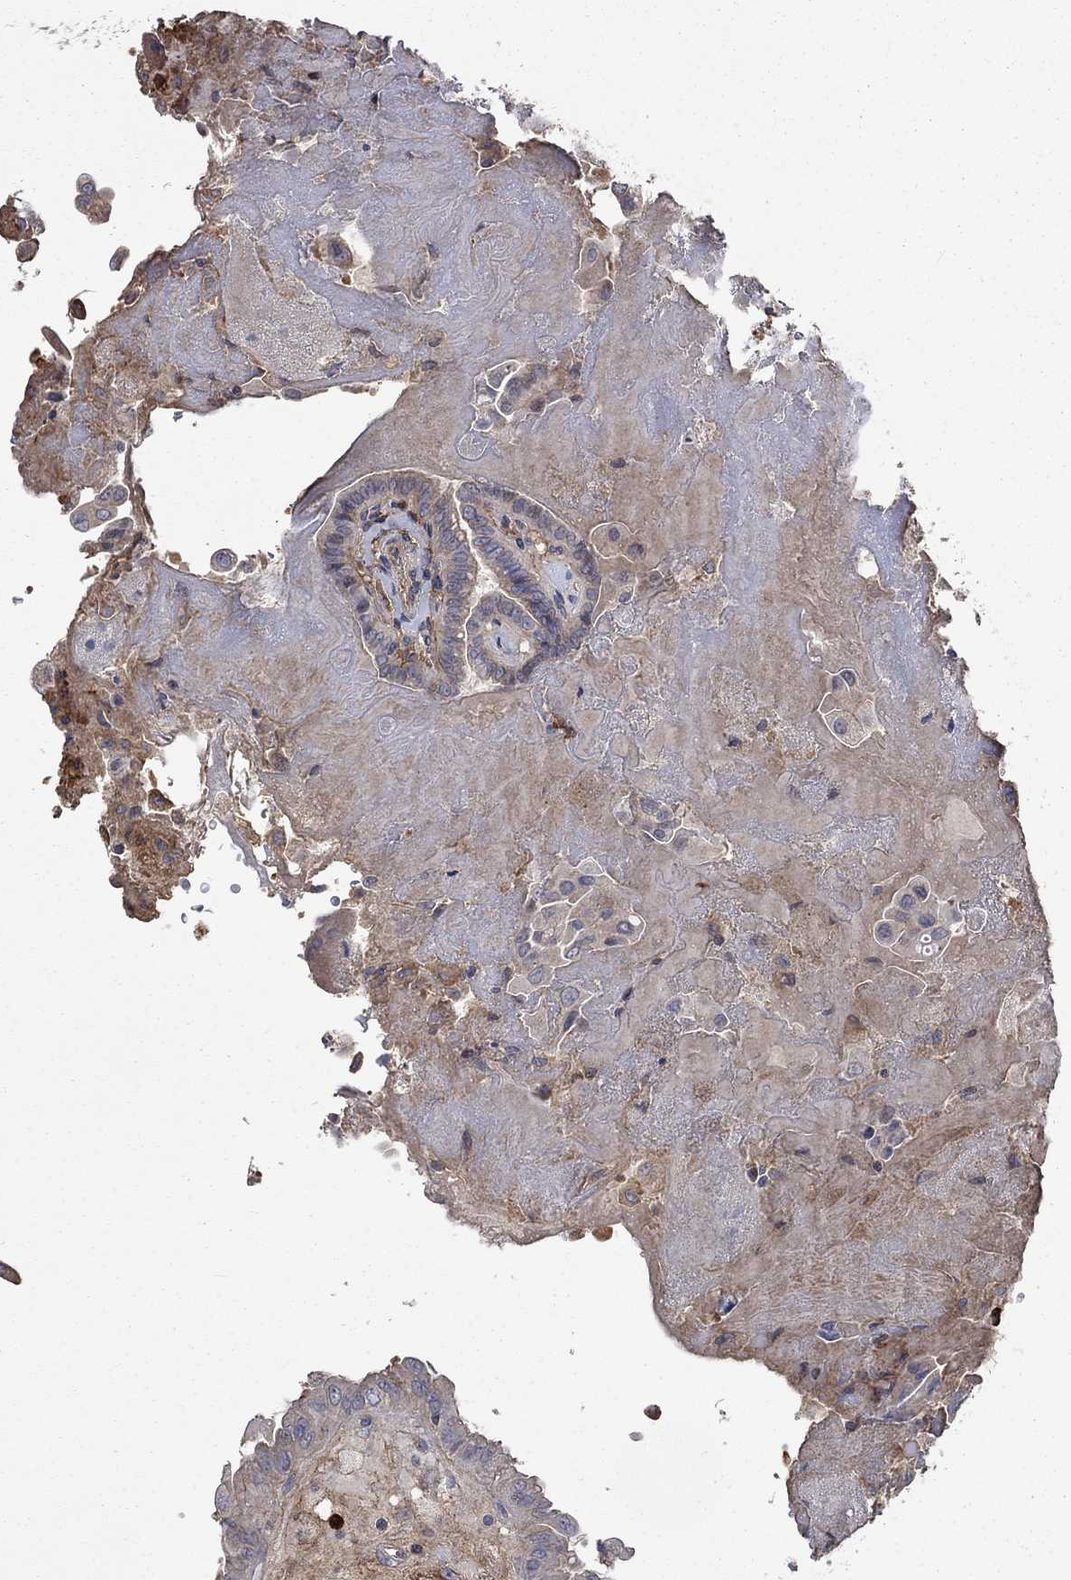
{"staining": {"intensity": "negative", "quantity": "none", "location": "none"}, "tissue": "thyroid cancer", "cell_type": "Tumor cells", "image_type": "cancer", "snomed": [{"axis": "morphology", "description": "Papillary adenocarcinoma, NOS"}, {"axis": "topography", "description": "Thyroid gland"}], "caption": "The IHC micrograph has no significant staining in tumor cells of thyroid papillary adenocarcinoma tissue.", "gene": "VCAN", "patient": {"sex": "female", "age": 37}}